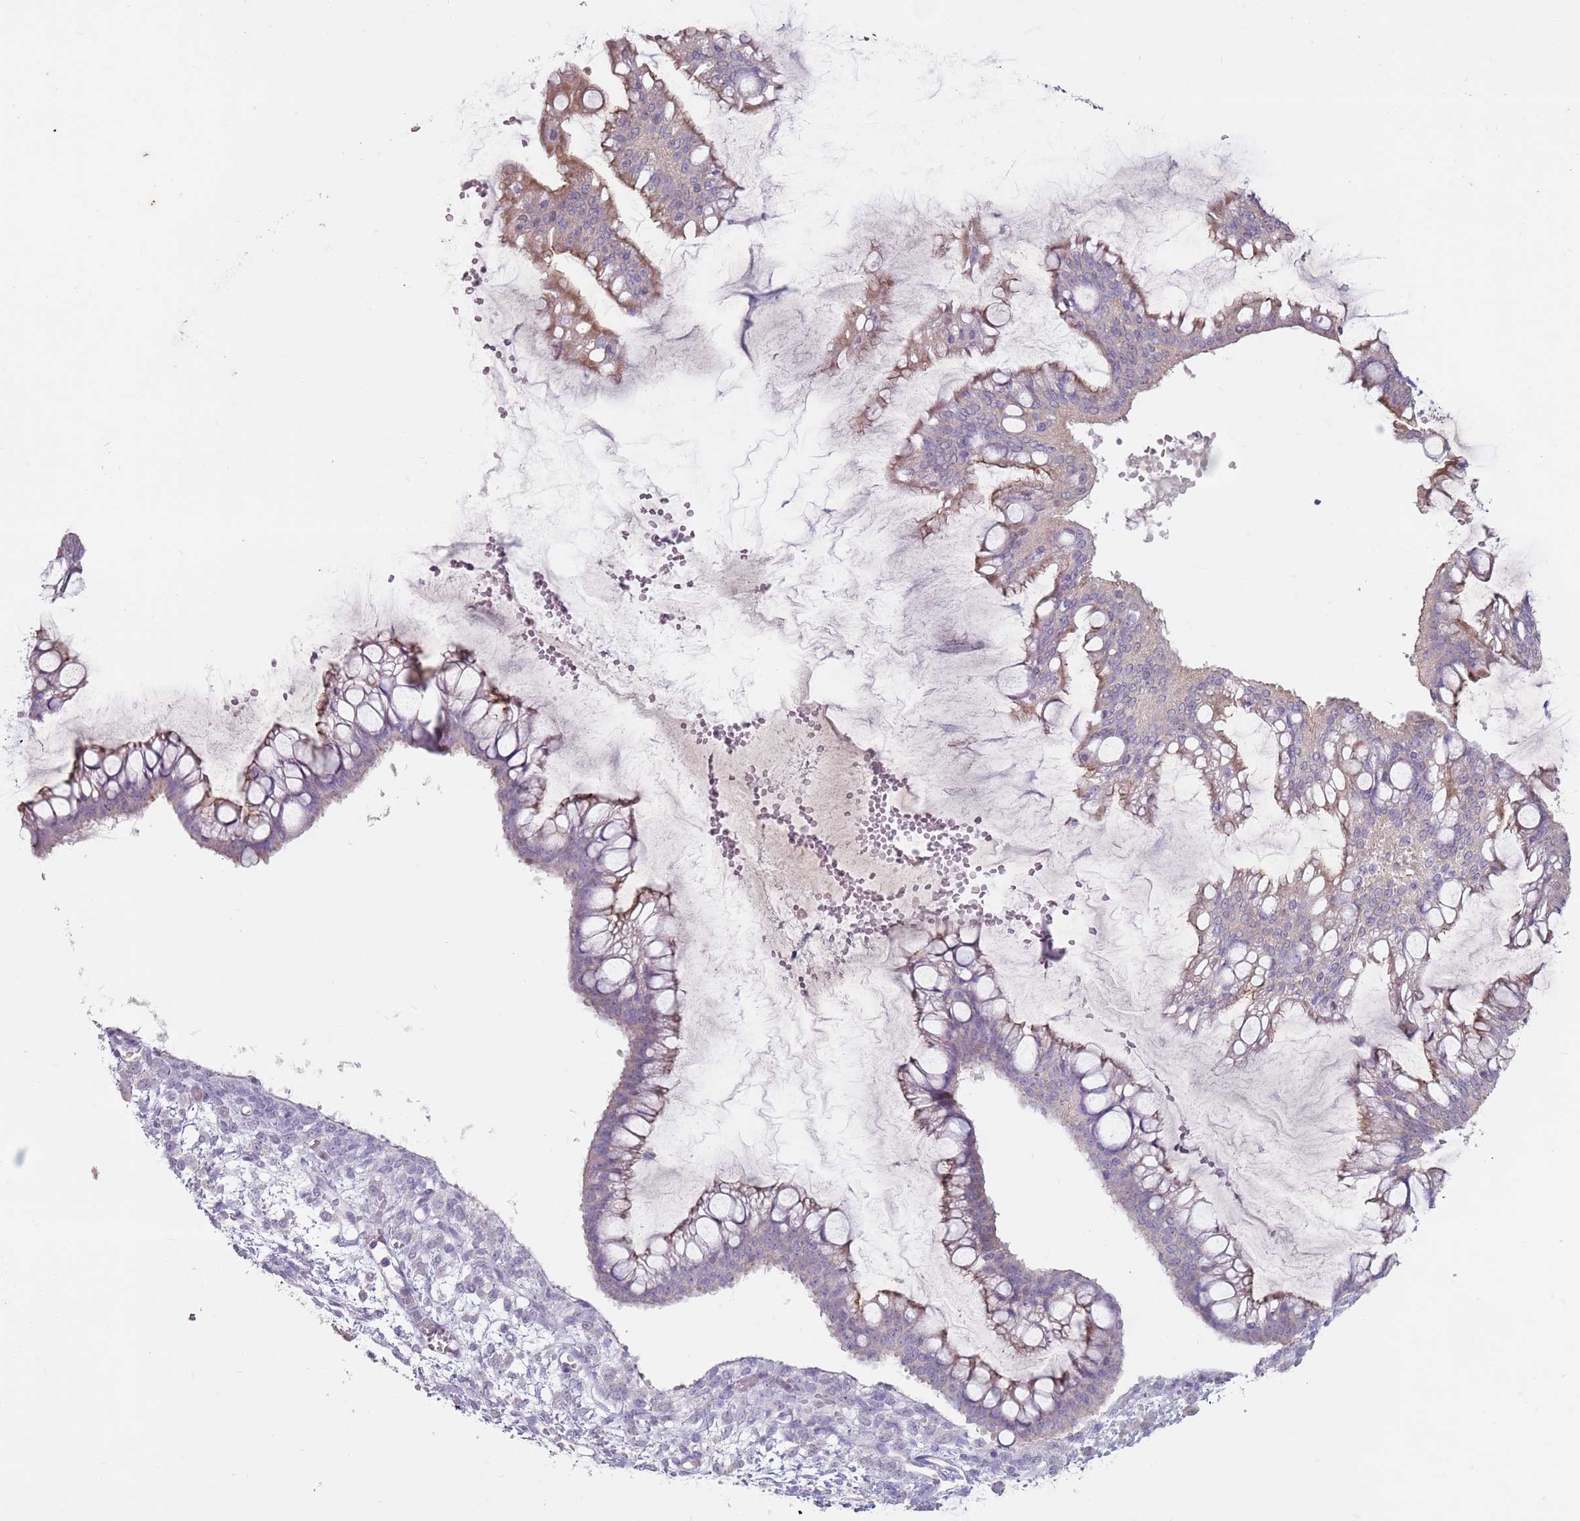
{"staining": {"intensity": "weak", "quantity": "25%-75%", "location": "cytoplasmic/membranous"}, "tissue": "ovarian cancer", "cell_type": "Tumor cells", "image_type": "cancer", "snomed": [{"axis": "morphology", "description": "Cystadenocarcinoma, mucinous, NOS"}, {"axis": "topography", "description": "Ovary"}], "caption": "Ovarian cancer tissue exhibits weak cytoplasmic/membranous staining in about 25%-75% of tumor cells", "gene": "STYK1", "patient": {"sex": "female", "age": 73}}